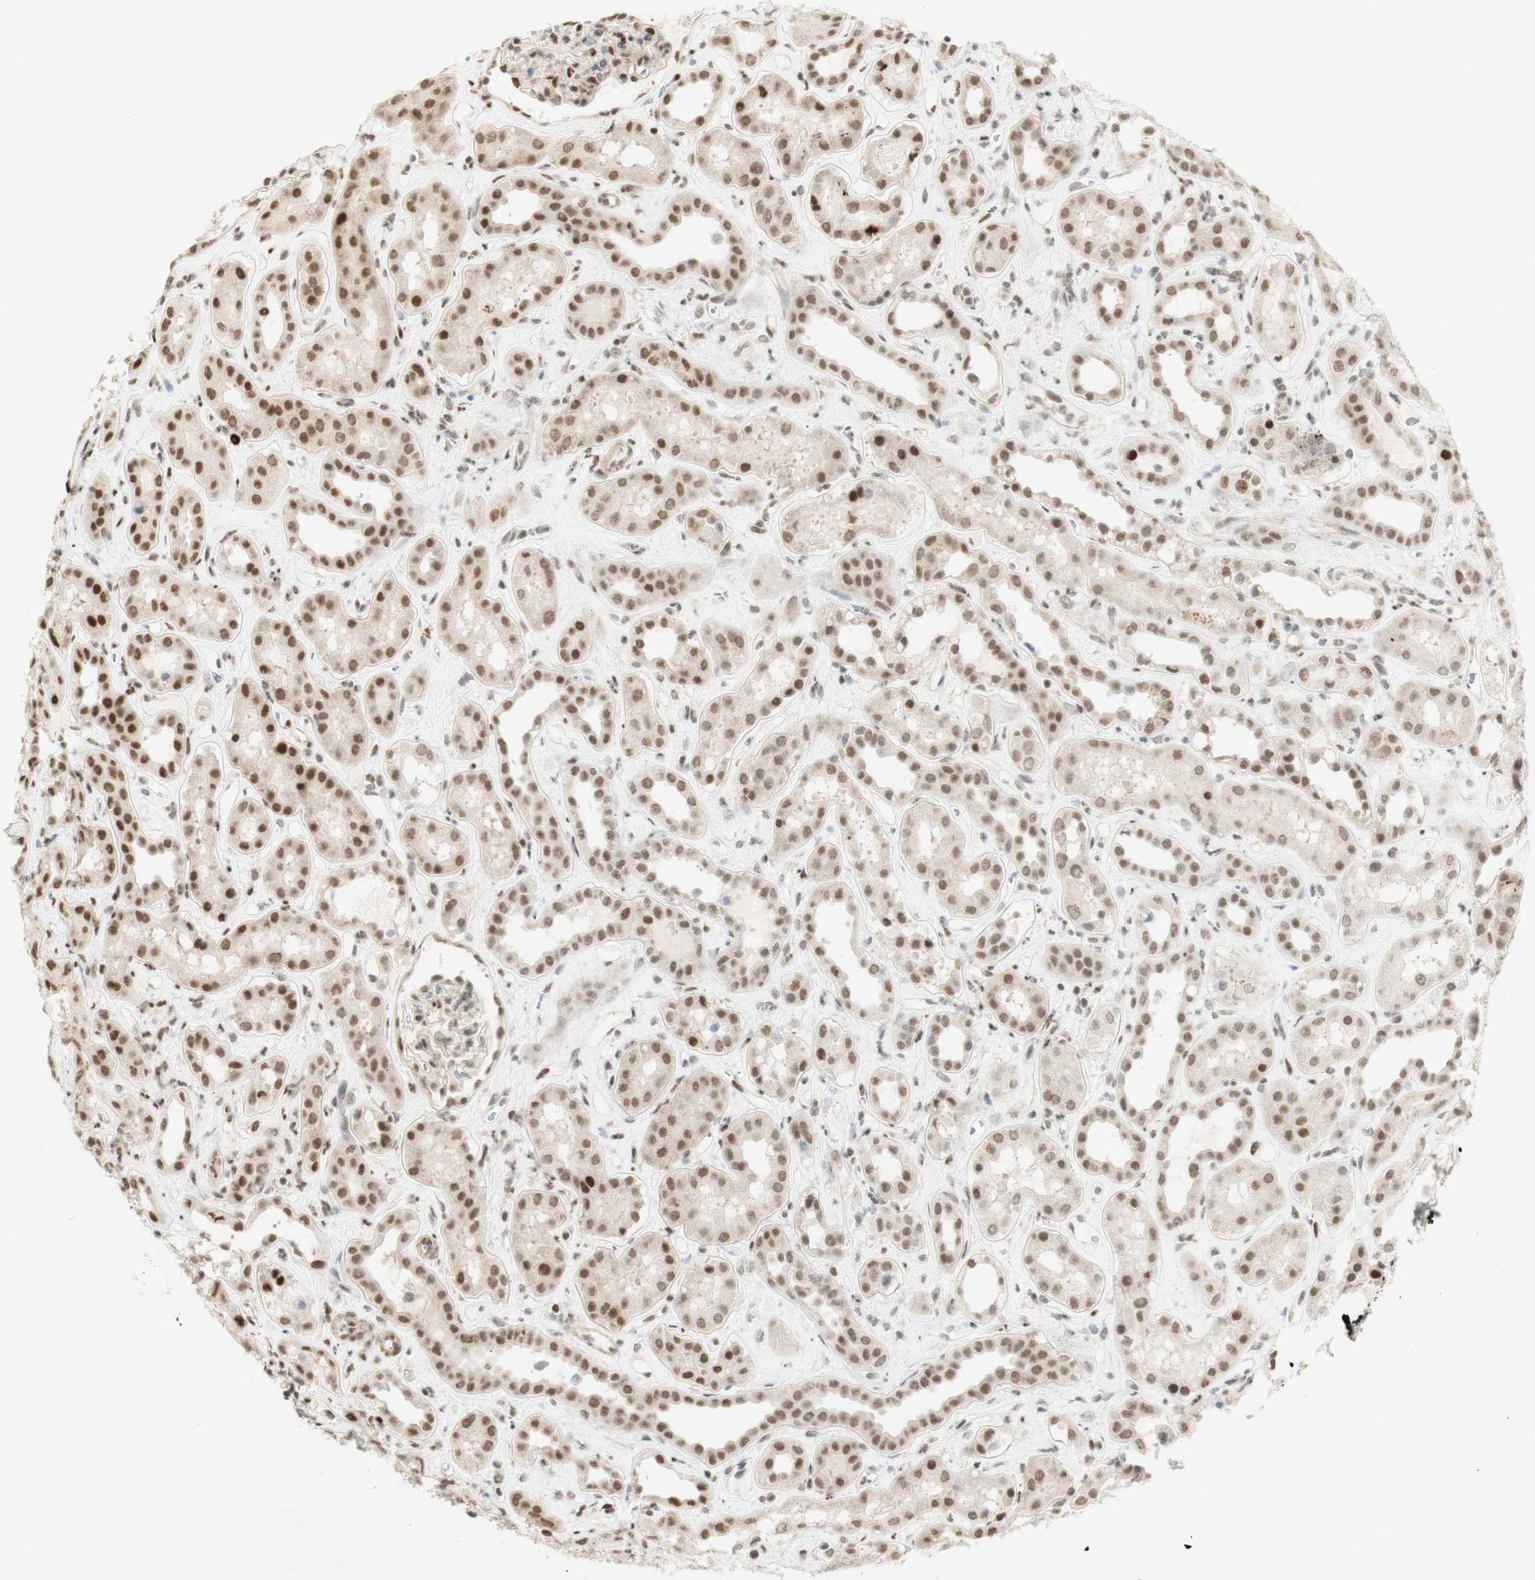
{"staining": {"intensity": "weak", "quantity": "25%-75%", "location": "nuclear"}, "tissue": "kidney", "cell_type": "Cells in glomeruli", "image_type": "normal", "snomed": [{"axis": "morphology", "description": "Normal tissue, NOS"}, {"axis": "topography", "description": "Kidney"}], "caption": "Human kidney stained for a protein (brown) displays weak nuclear positive staining in approximately 25%-75% of cells in glomeruli.", "gene": "ZMYM6", "patient": {"sex": "male", "age": 59}}